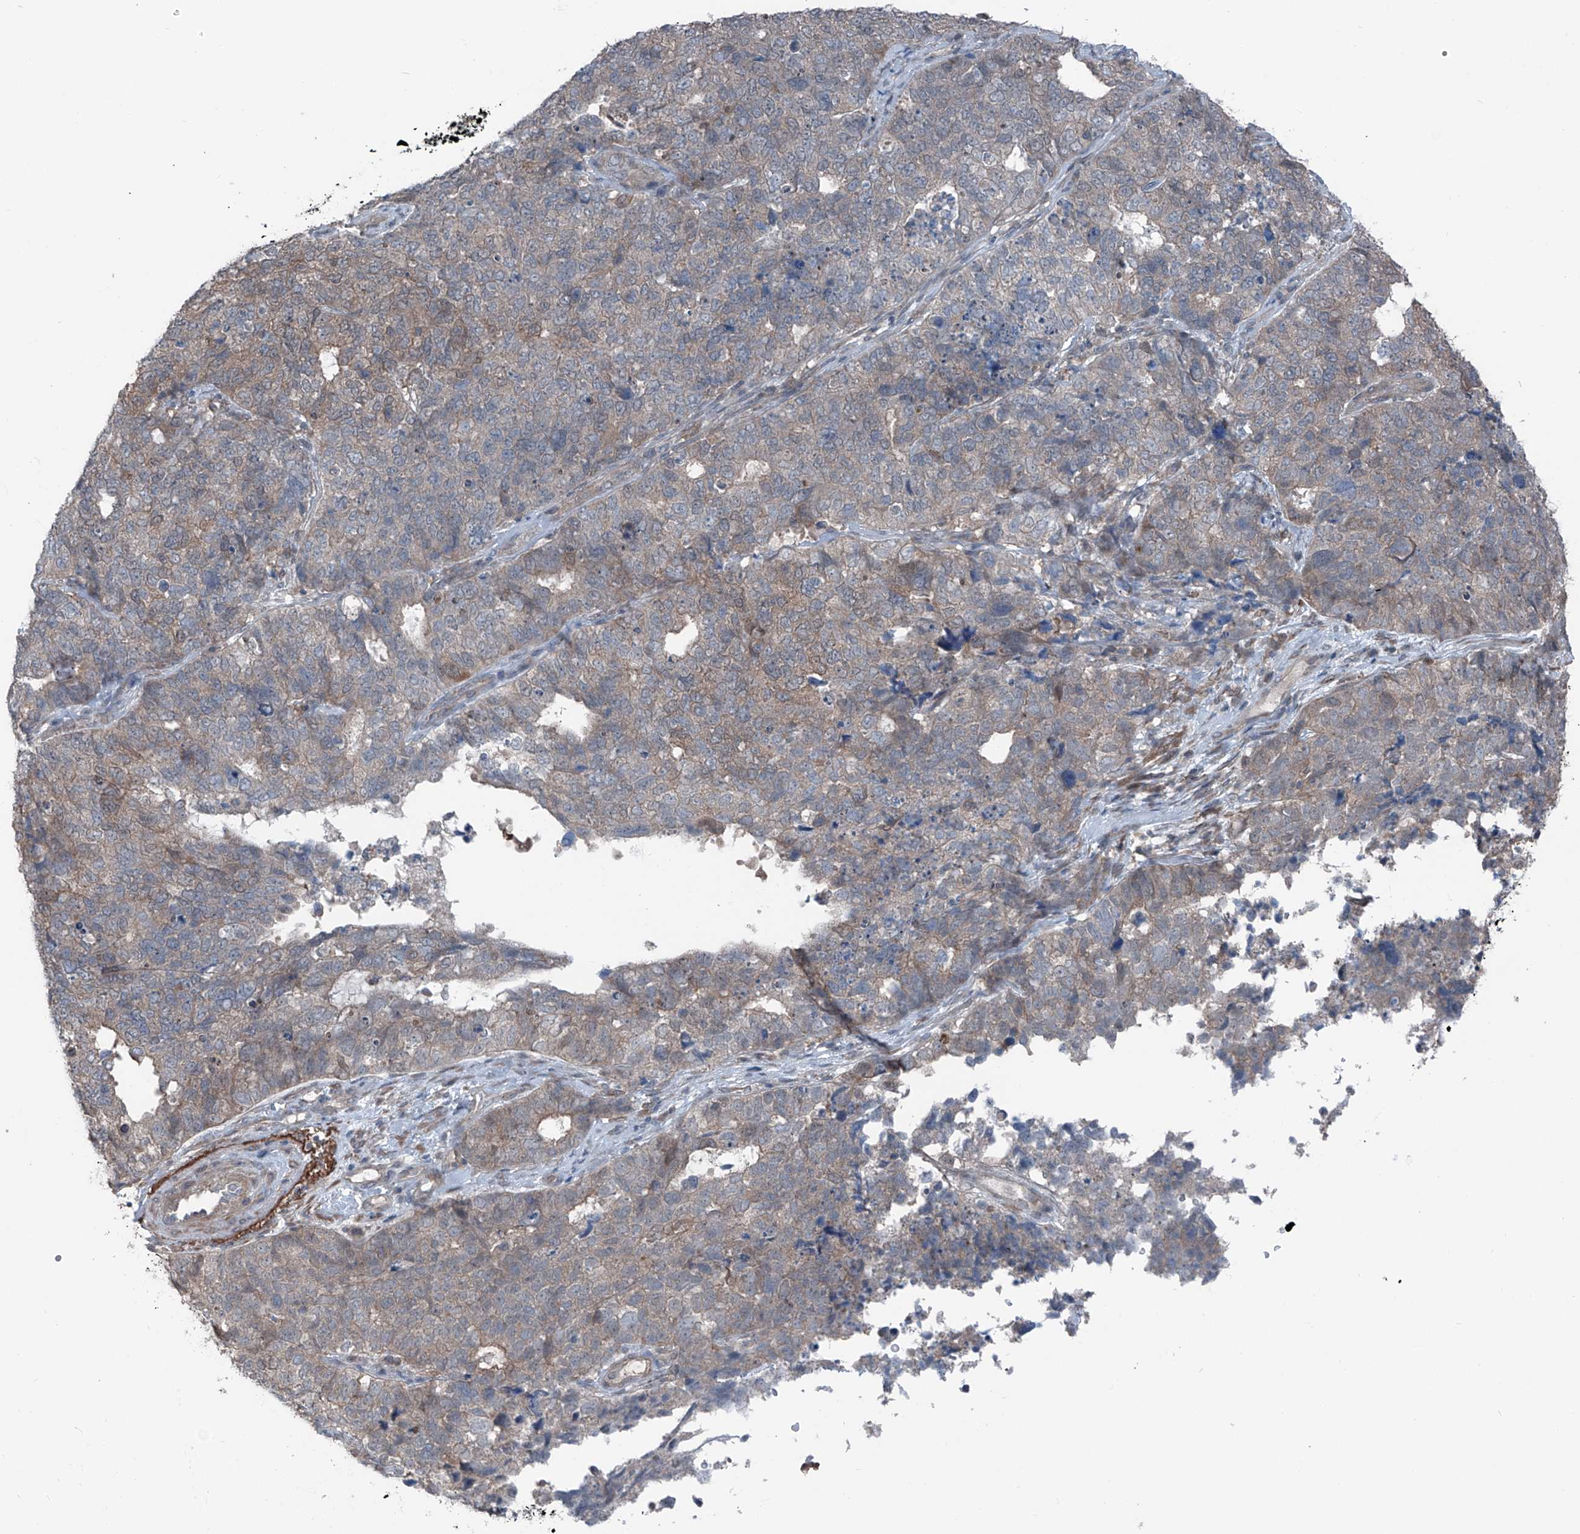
{"staining": {"intensity": "weak", "quantity": "25%-75%", "location": "cytoplasmic/membranous"}, "tissue": "cervical cancer", "cell_type": "Tumor cells", "image_type": "cancer", "snomed": [{"axis": "morphology", "description": "Squamous cell carcinoma, NOS"}, {"axis": "topography", "description": "Cervix"}], "caption": "Human cervical cancer (squamous cell carcinoma) stained with a brown dye reveals weak cytoplasmic/membranous positive staining in about 25%-75% of tumor cells.", "gene": "HSPB11", "patient": {"sex": "female", "age": 63}}